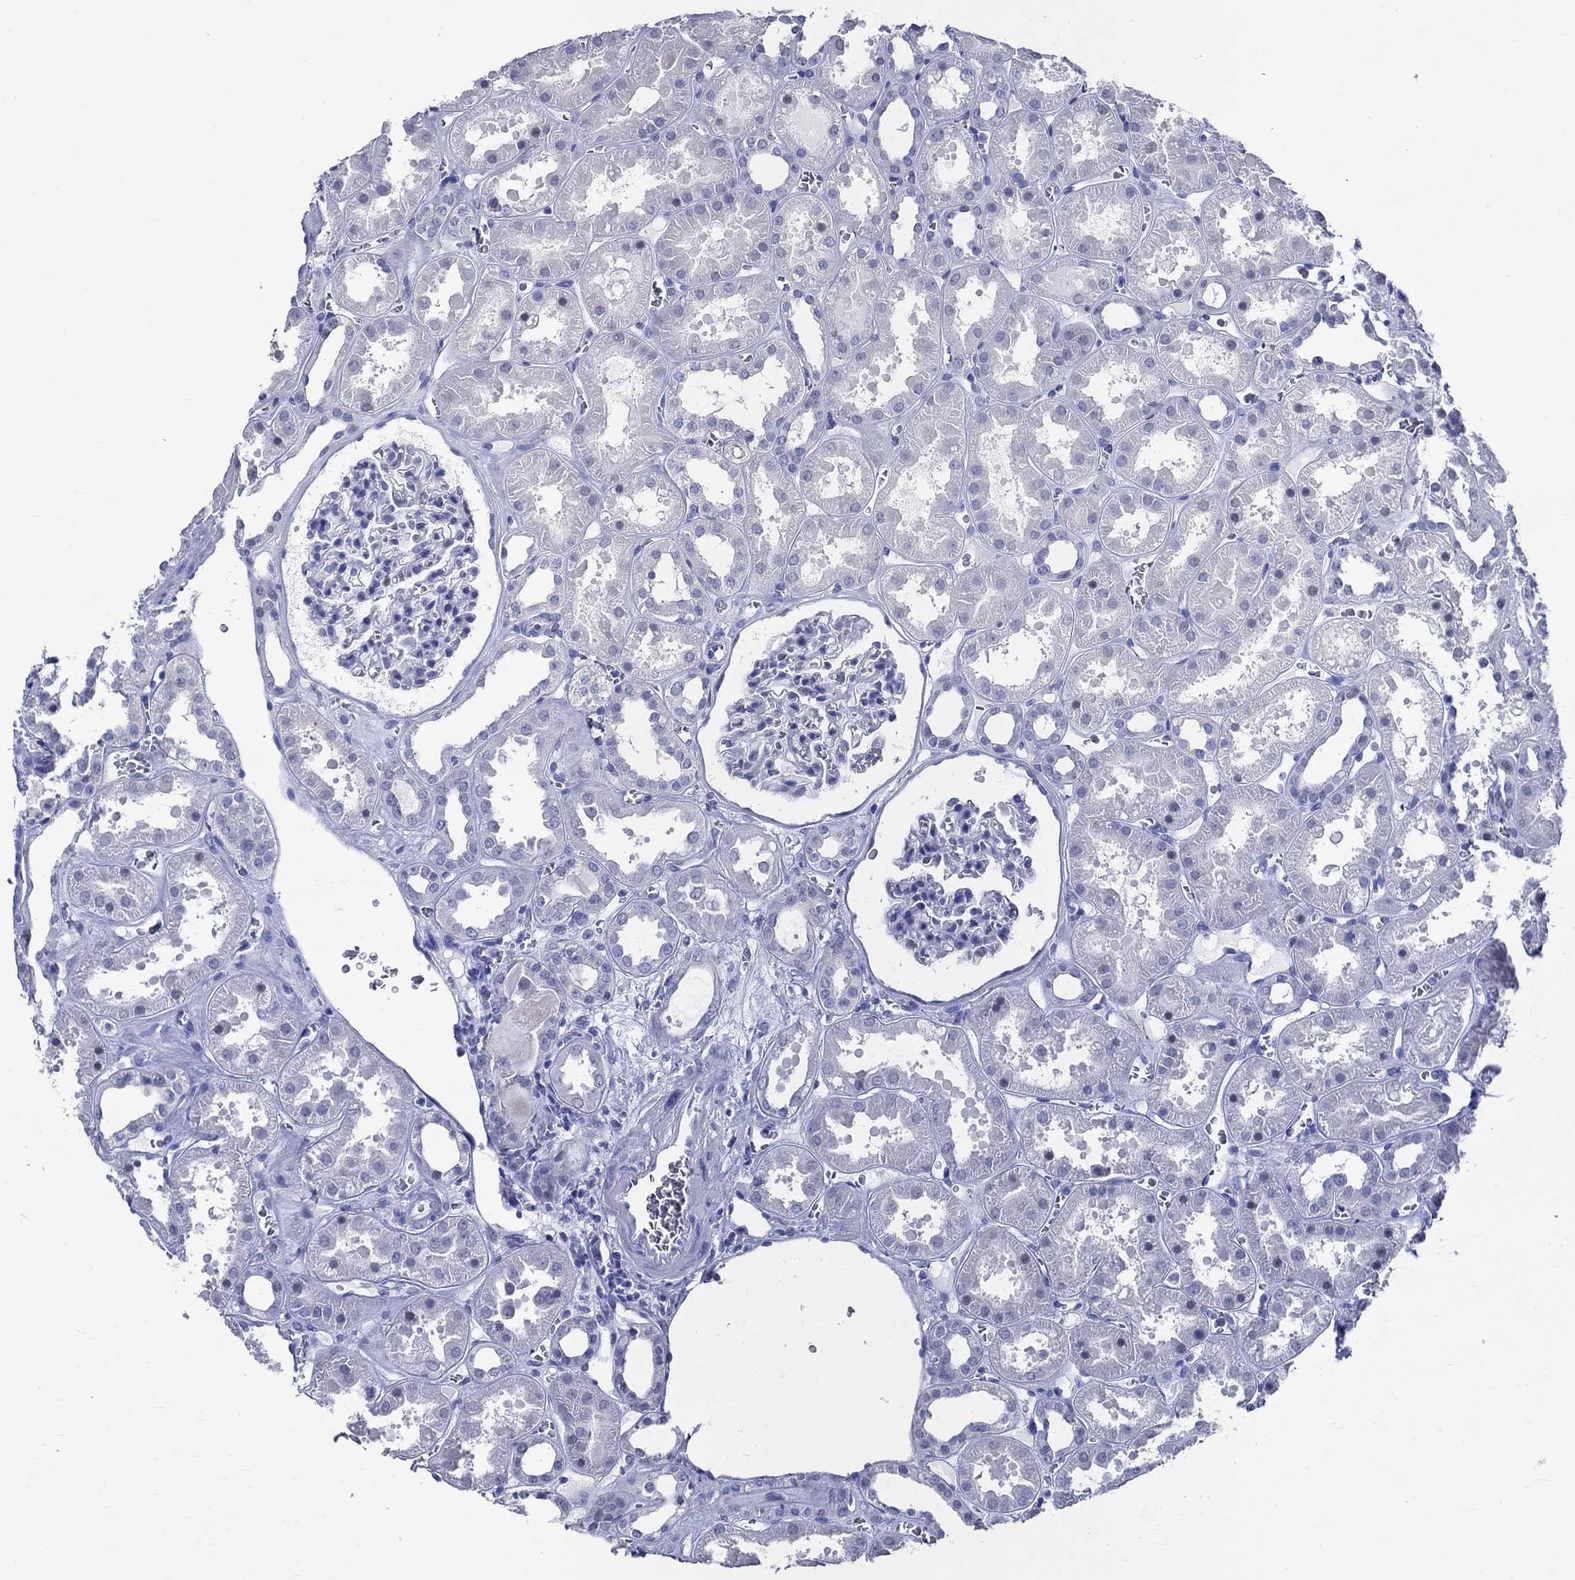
{"staining": {"intensity": "negative", "quantity": "none", "location": "none"}, "tissue": "kidney", "cell_type": "Cells in glomeruli", "image_type": "normal", "snomed": [{"axis": "morphology", "description": "Normal tissue, NOS"}, {"axis": "topography", "description": "Kidney"}], "caption": "The histopathology image demonstrates no staining of cells in glomeruli in normal kidney.", "gene": "BSPRY", "patient": {"sex": "female", "age": 41}}